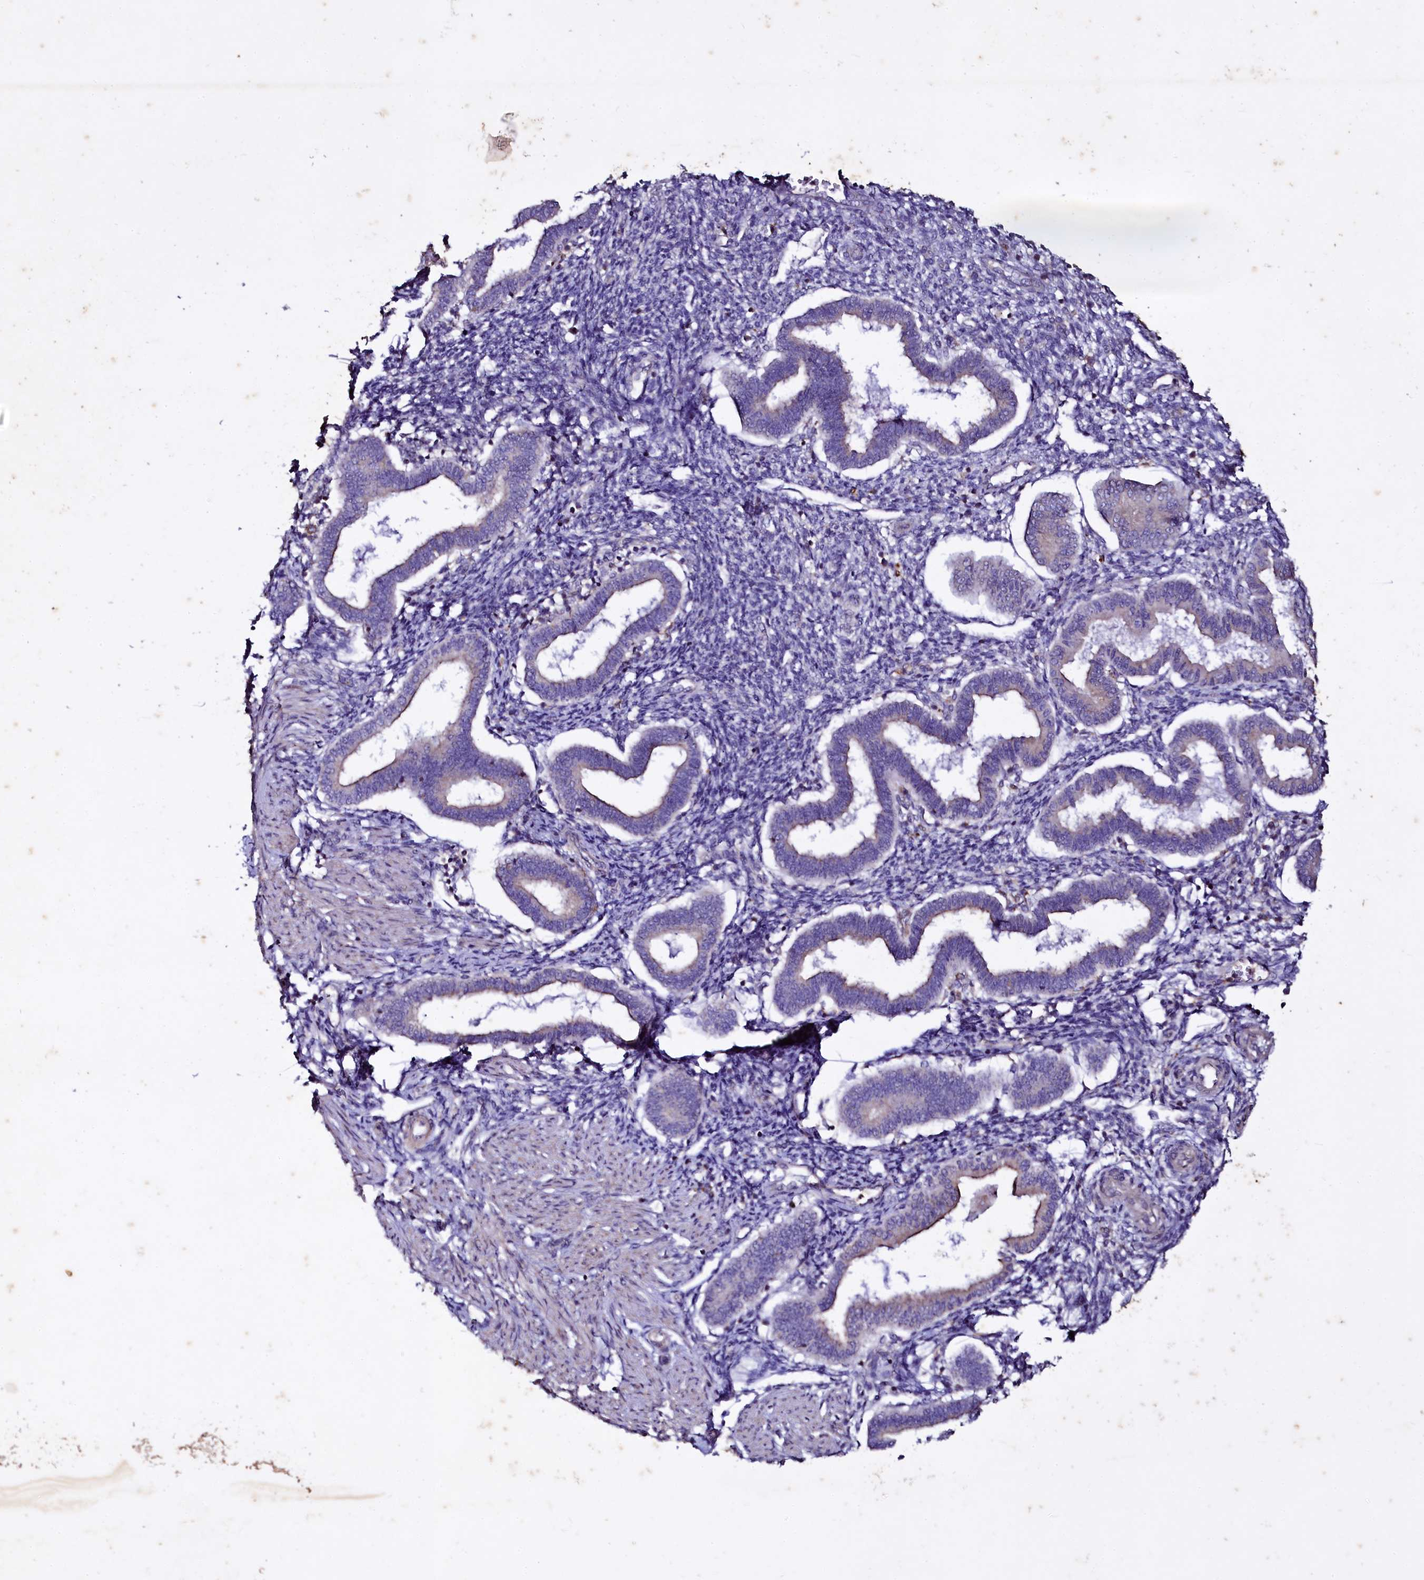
{"staining": {"intensity": "negative", "quantity": "none", "location": "none"}, "tissue": "endometrium", "cell_type": "Cells in endometrial stroma", "image_type": "normal", "snomed": [{"axis": "morphology", "description": "Normal tissue, NOS"}, {"axis": "topography", "description": "Endometrium"}], "caption": "Immunohistochemistry (IHC) image of unremarkable endometrium: human endometrium stained with DAB (3,3'-diaminobenzidine) displays no significant protein staining in cells in endometrial stroma.", "gene": "SELENOT", "patient": {"sex": "female", "age": 24}}